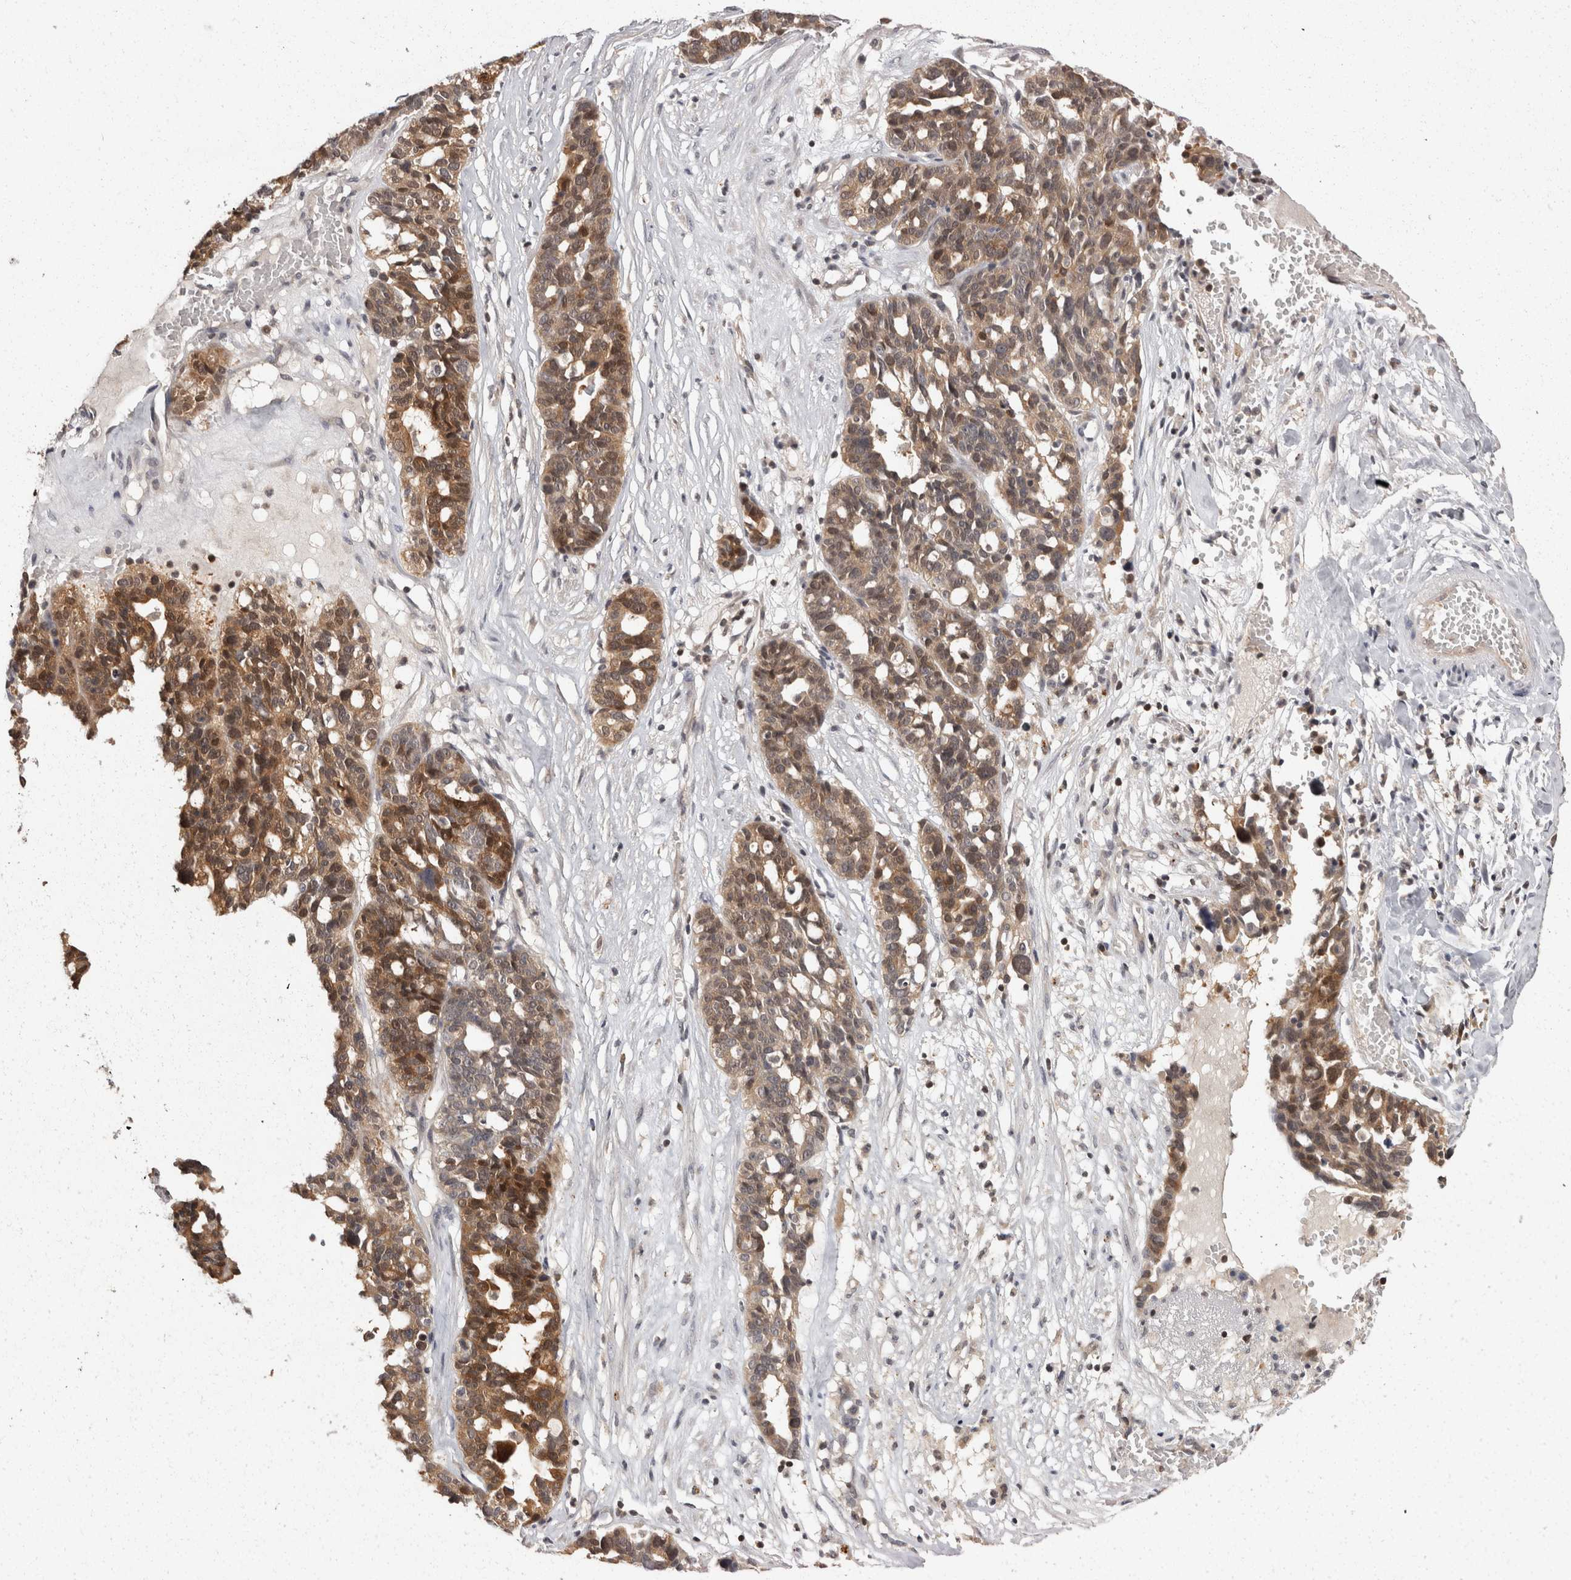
{"staining": {"intensity": "moderate", "quantity": ">75%", "location": "cytoplasmic/membranous"}, "tissue": "ovarian cancer", "cell_type": "Tumor cells", "image_type": "cancer", "snomed": [{"axis": "morphology", "description": "Cystadenocarcinoma, serous, NOS"}, {"axis": "topography", "description": "Ovary"}], "caption": "A micrograph showing moderate cytoplasmic/membranous staining in approximately >75% of tumor cells in ovarian cancer (serous cystadenocarcinoma), as visualized by brown immunohistochemical staining.", "gene": "ACAT2", "patient": {"sex": "female", "age": 59}}